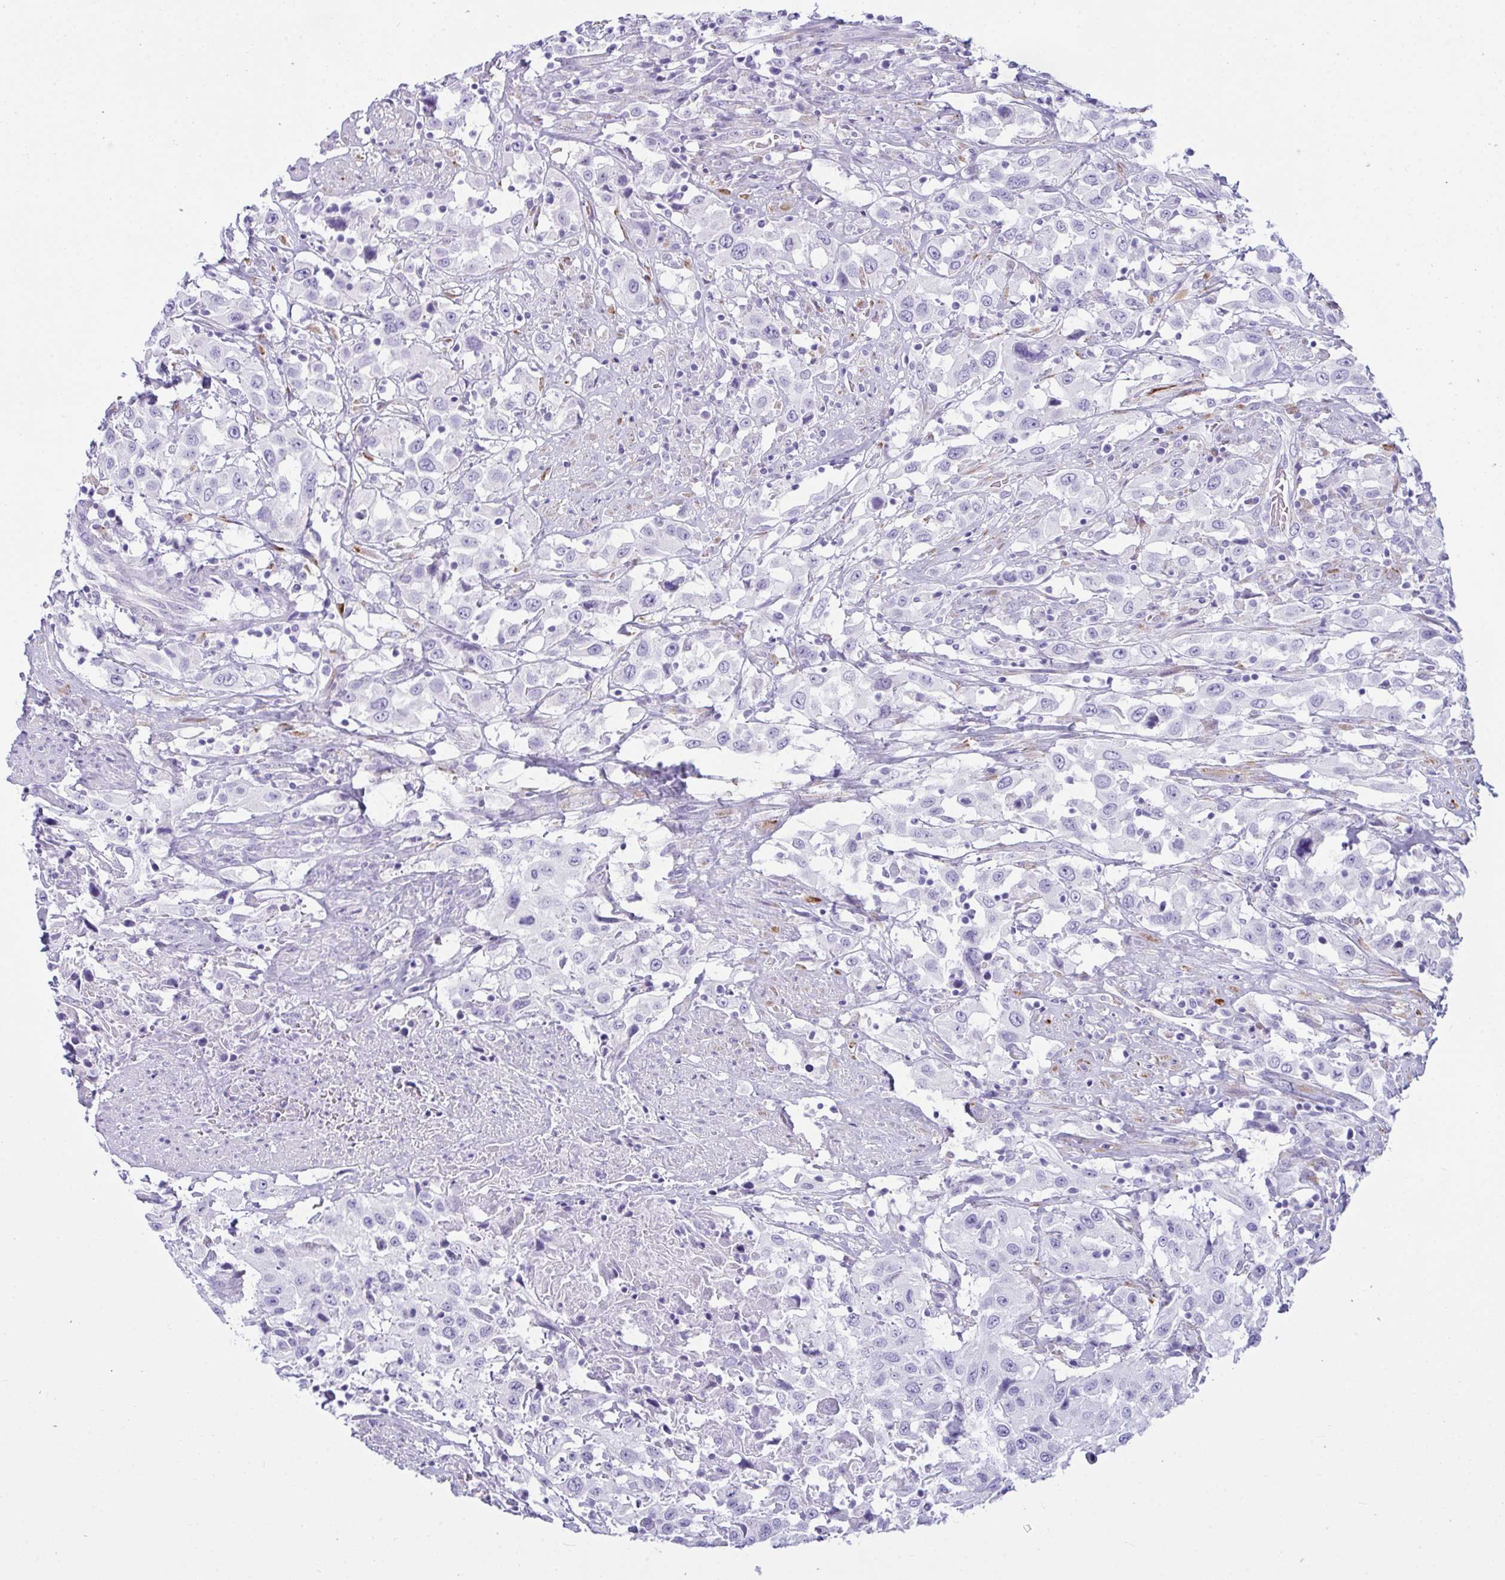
{"staining": {"intensity": "negative", "quantity": "none", "location": "none"}, "tissue": "urothelial cancer", "cell_type": "Tumor cells", "image_type": "cancer", "snomed": [{"axis": "morphology", "description": "Urothelial carcinoma, High grade"}, {"axis": "topography", "description": "Urinary bladder"}], "caption": "This is a photomicrograph of immunohistochemistry (IHC) staining of urothelial carcinoma (high-grade), which shows no positivity in tumor cells.", "gene": "BBS1", "patient": {"sex": "male", "age": 61}}